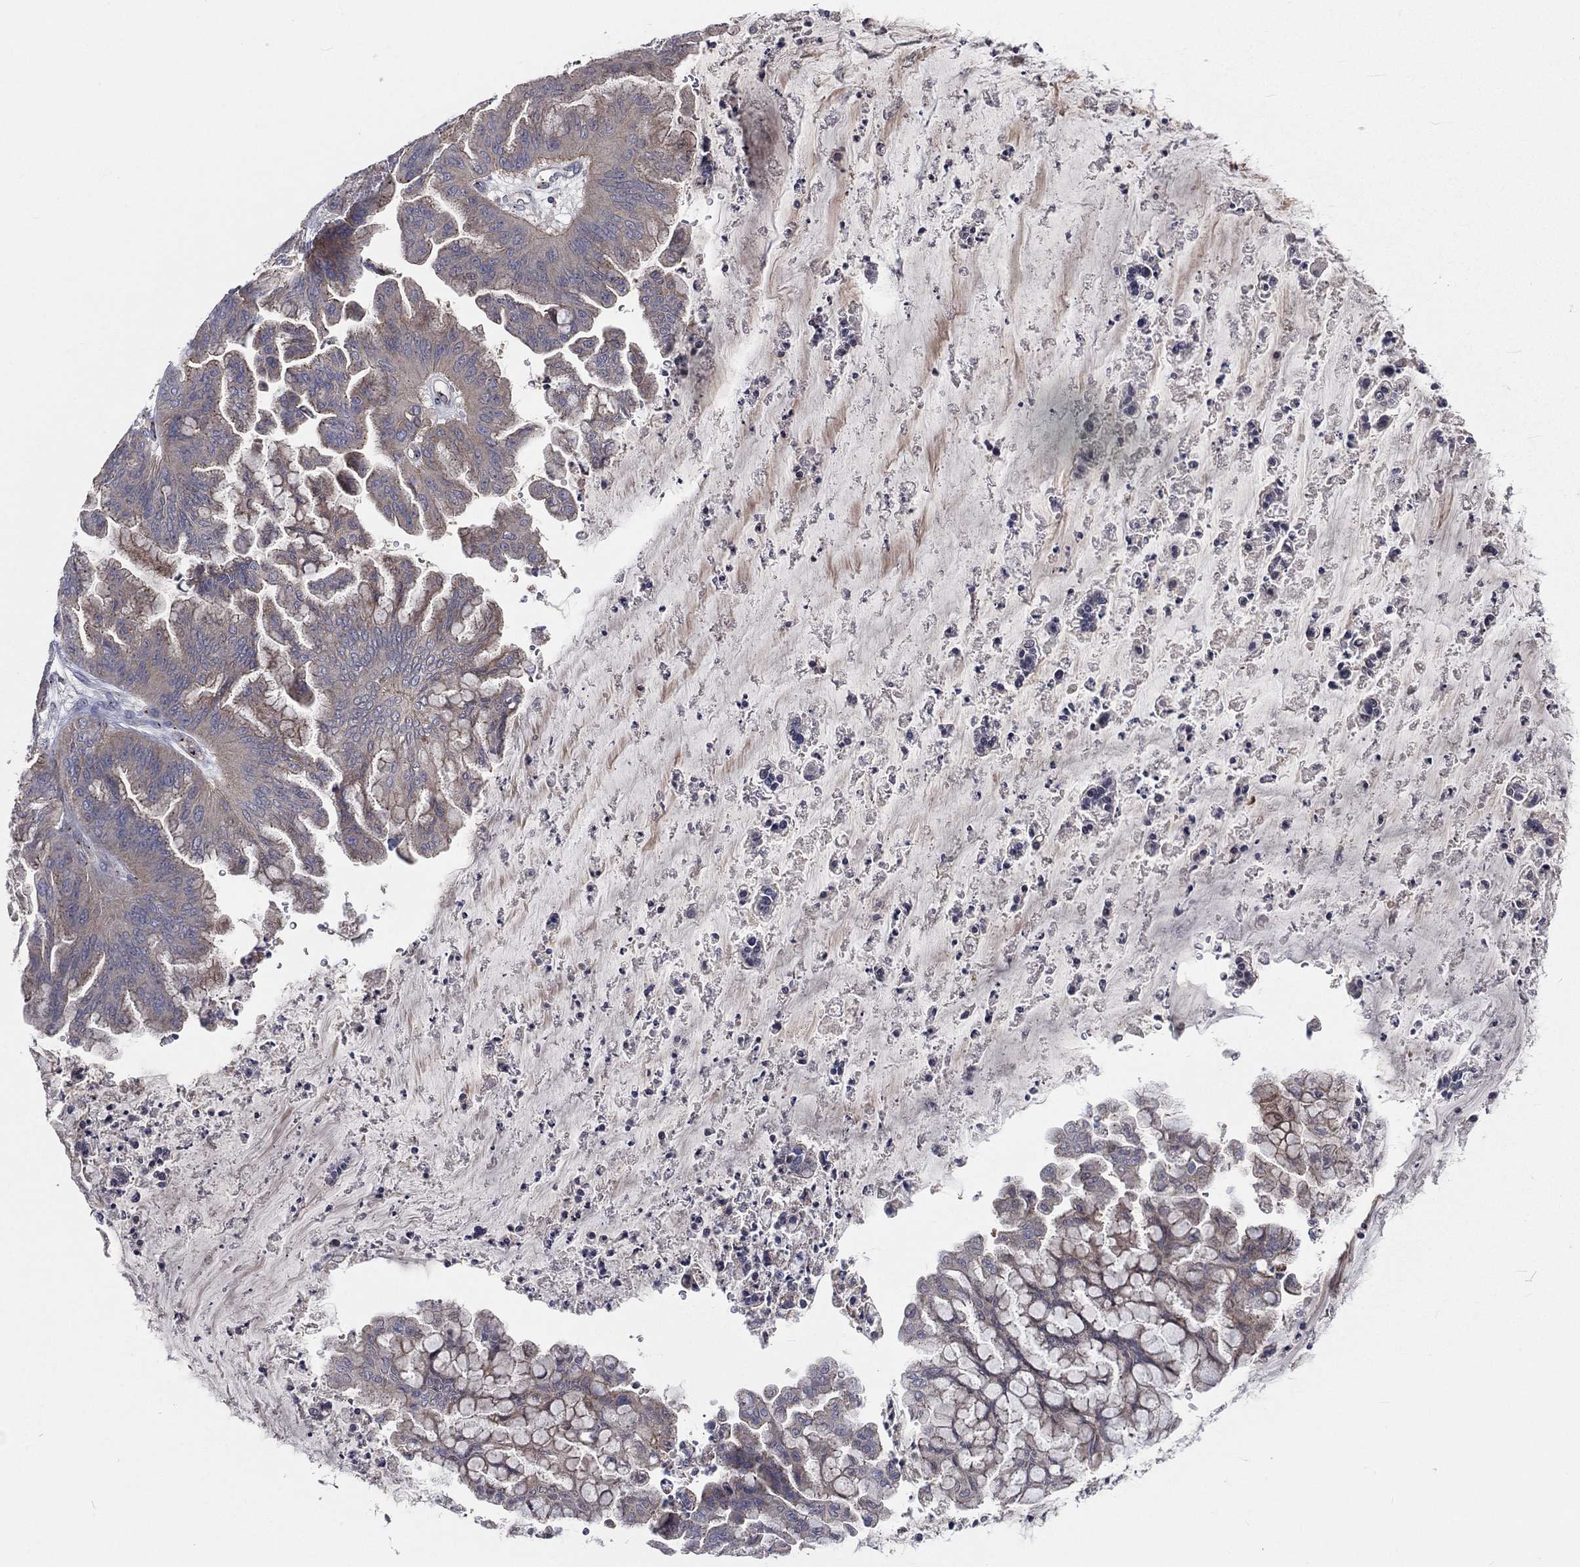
{"staining": {"intensity": "weak", "quantity": "<25%", "location": "cytoplasmic/membranous"}, "tissue": "ovarian cancer", "cell_type": "Tumor cells", "image_type": "cancer", "snomed": [{"axis": "morphology", "description": "Cystadenocarcinoma, mucinous, NOS"}, {"axis": "topography", "description": "Ovary"}], "caption": "Image shows no significant protein positivity in tumor cells of ovarian cancer (mucinous cystadenocarcinoma).", "gene": "CROCC", "patient": {"sex": "female", "age": 67}}